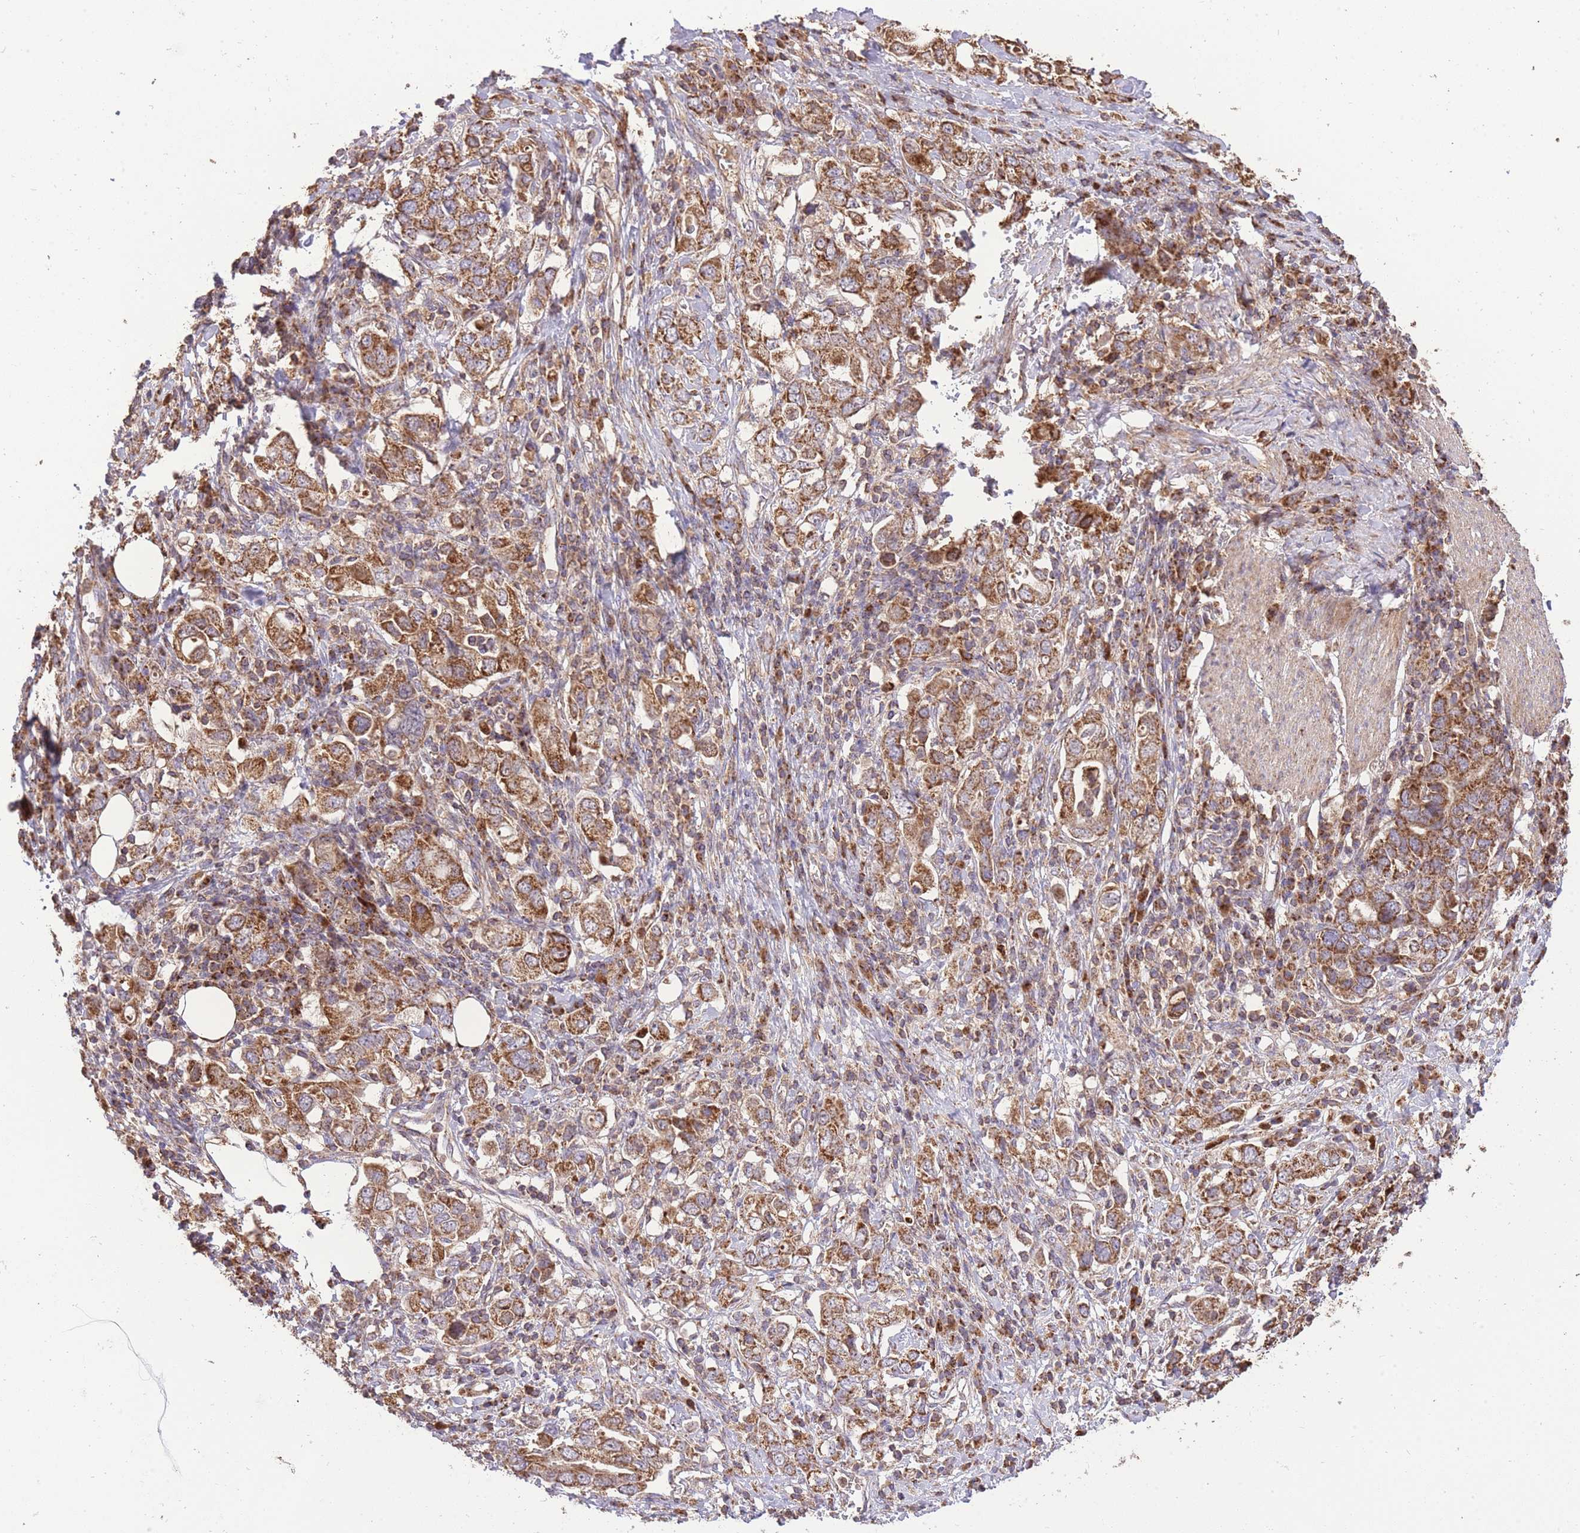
{"staining": {"intensity": "strong", "quantity": ">75%", "location": "cytoplasmic/membranous"}, "tissue": "stomach cancer", "cell_type": "Tumor cells", "image_type": "cancer", "snomed": [{"axis": "morphology", "description": "Adenocarcinoma, NOS"}, {"axis": "topography", "description": "Stomach, upper"}, {"axis": "topography", "description": "Stomach"}], "caption": "A high-resolution histopathology image shows IHC staining of adenocarcinoma (stomach), which displays strong cytoplasmic/membranous positivity in approximately >75% of tumor cells. Nuclei are stained in blue.", "gene": "PREP", "patient": {"sex": "male", "age": 62}}